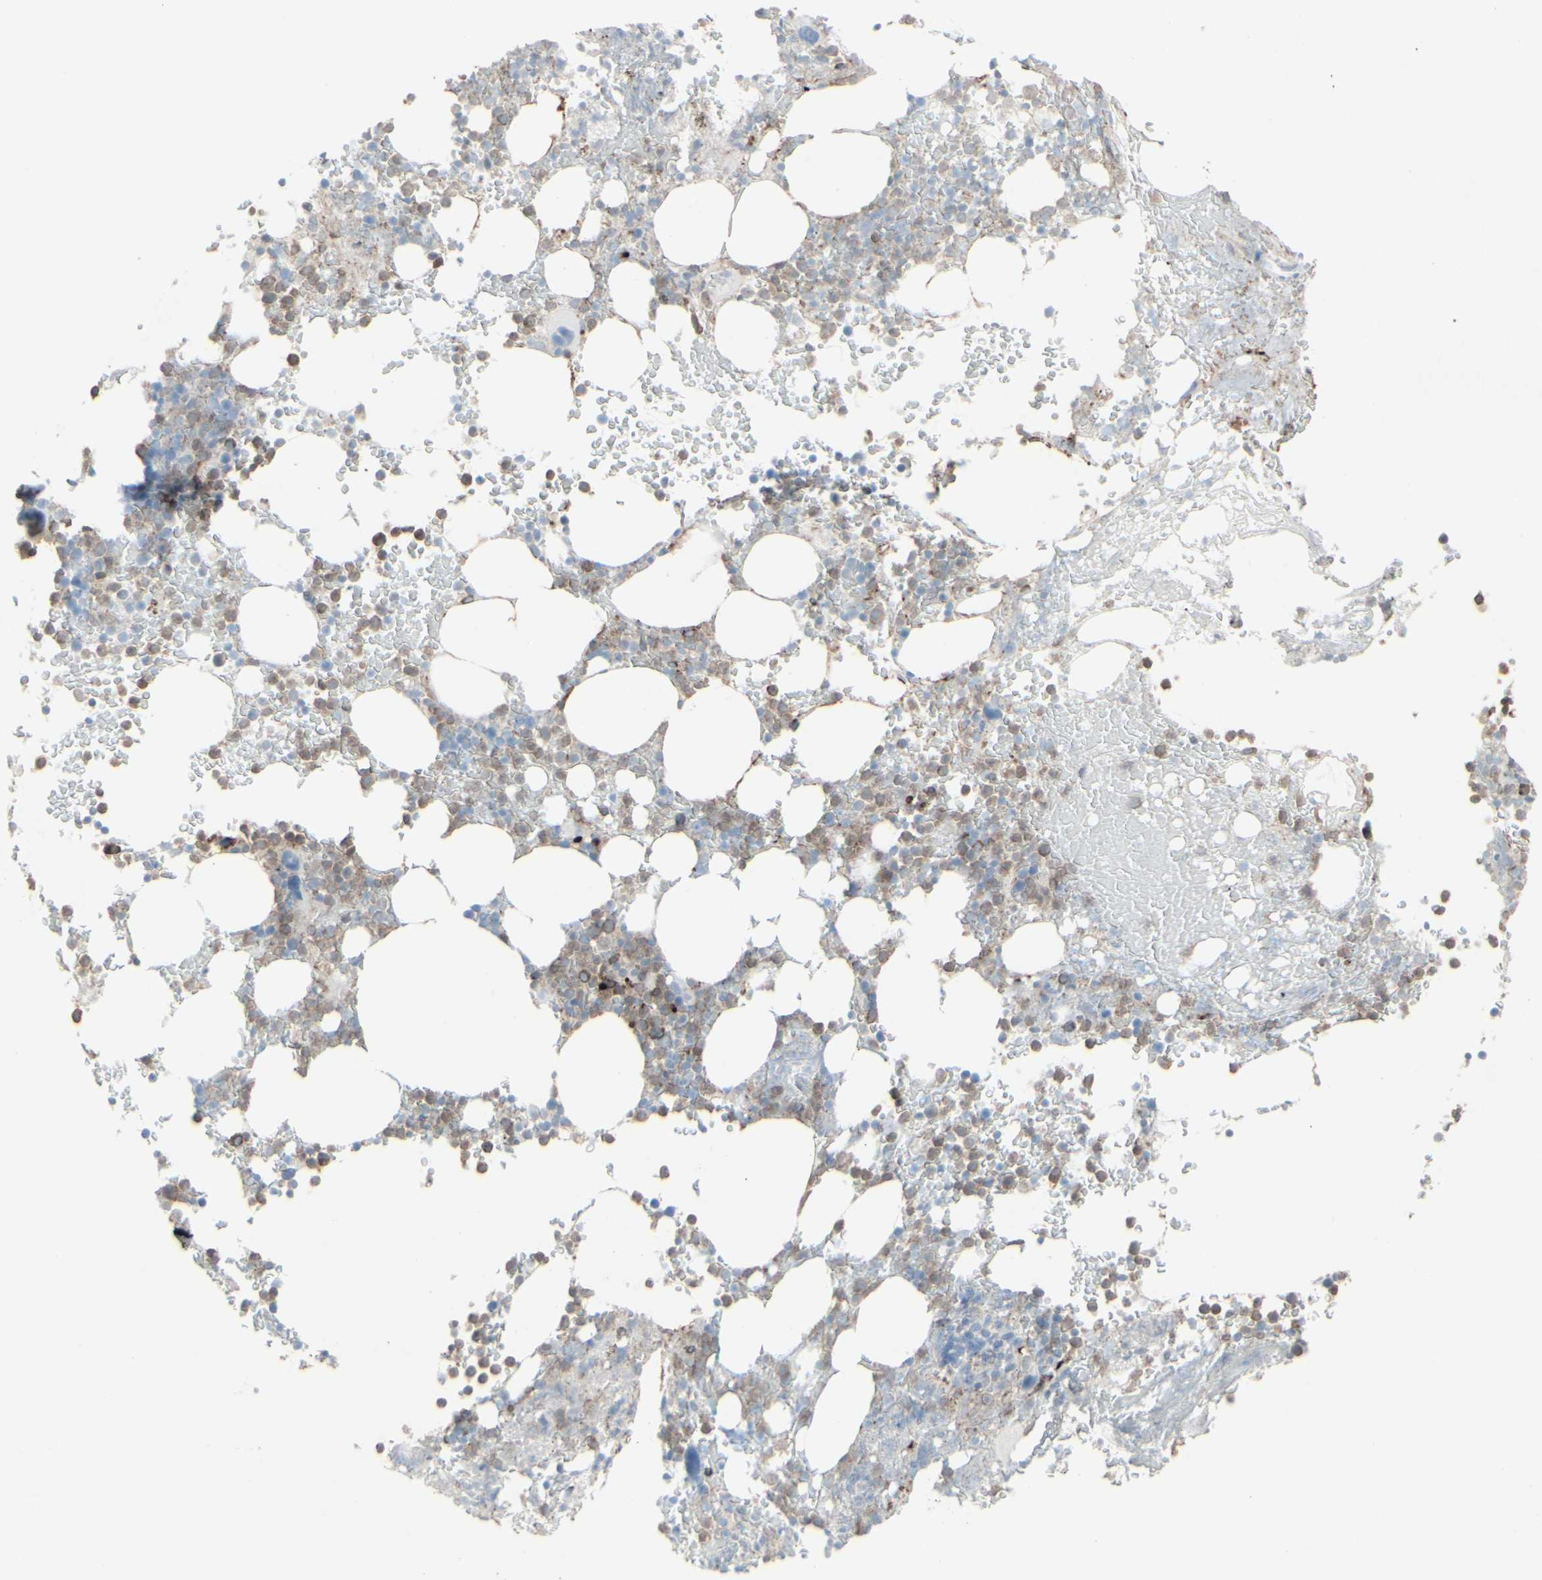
{"staining": {"intensity": "weak", "quantity": "25%-75%", "location": "cytoplasmic/membranous"}, "tissue": "bone marrow", "cell_type": "Hematopoietic cells", "image_type": "normal", "snomed": [{"axis": "morphology", "description": "Normal tissue, NOS"}, {"axis": "topography", "description": "Bone marrow"}], "caption": "IHC of benign bone marrow shows low levels of weak cytoplasmic/membranous staining in approximately 25%-75% of hematopoietic cells.", "gene": "GJA1", "patient": {"sex": "female", "age": 66}}